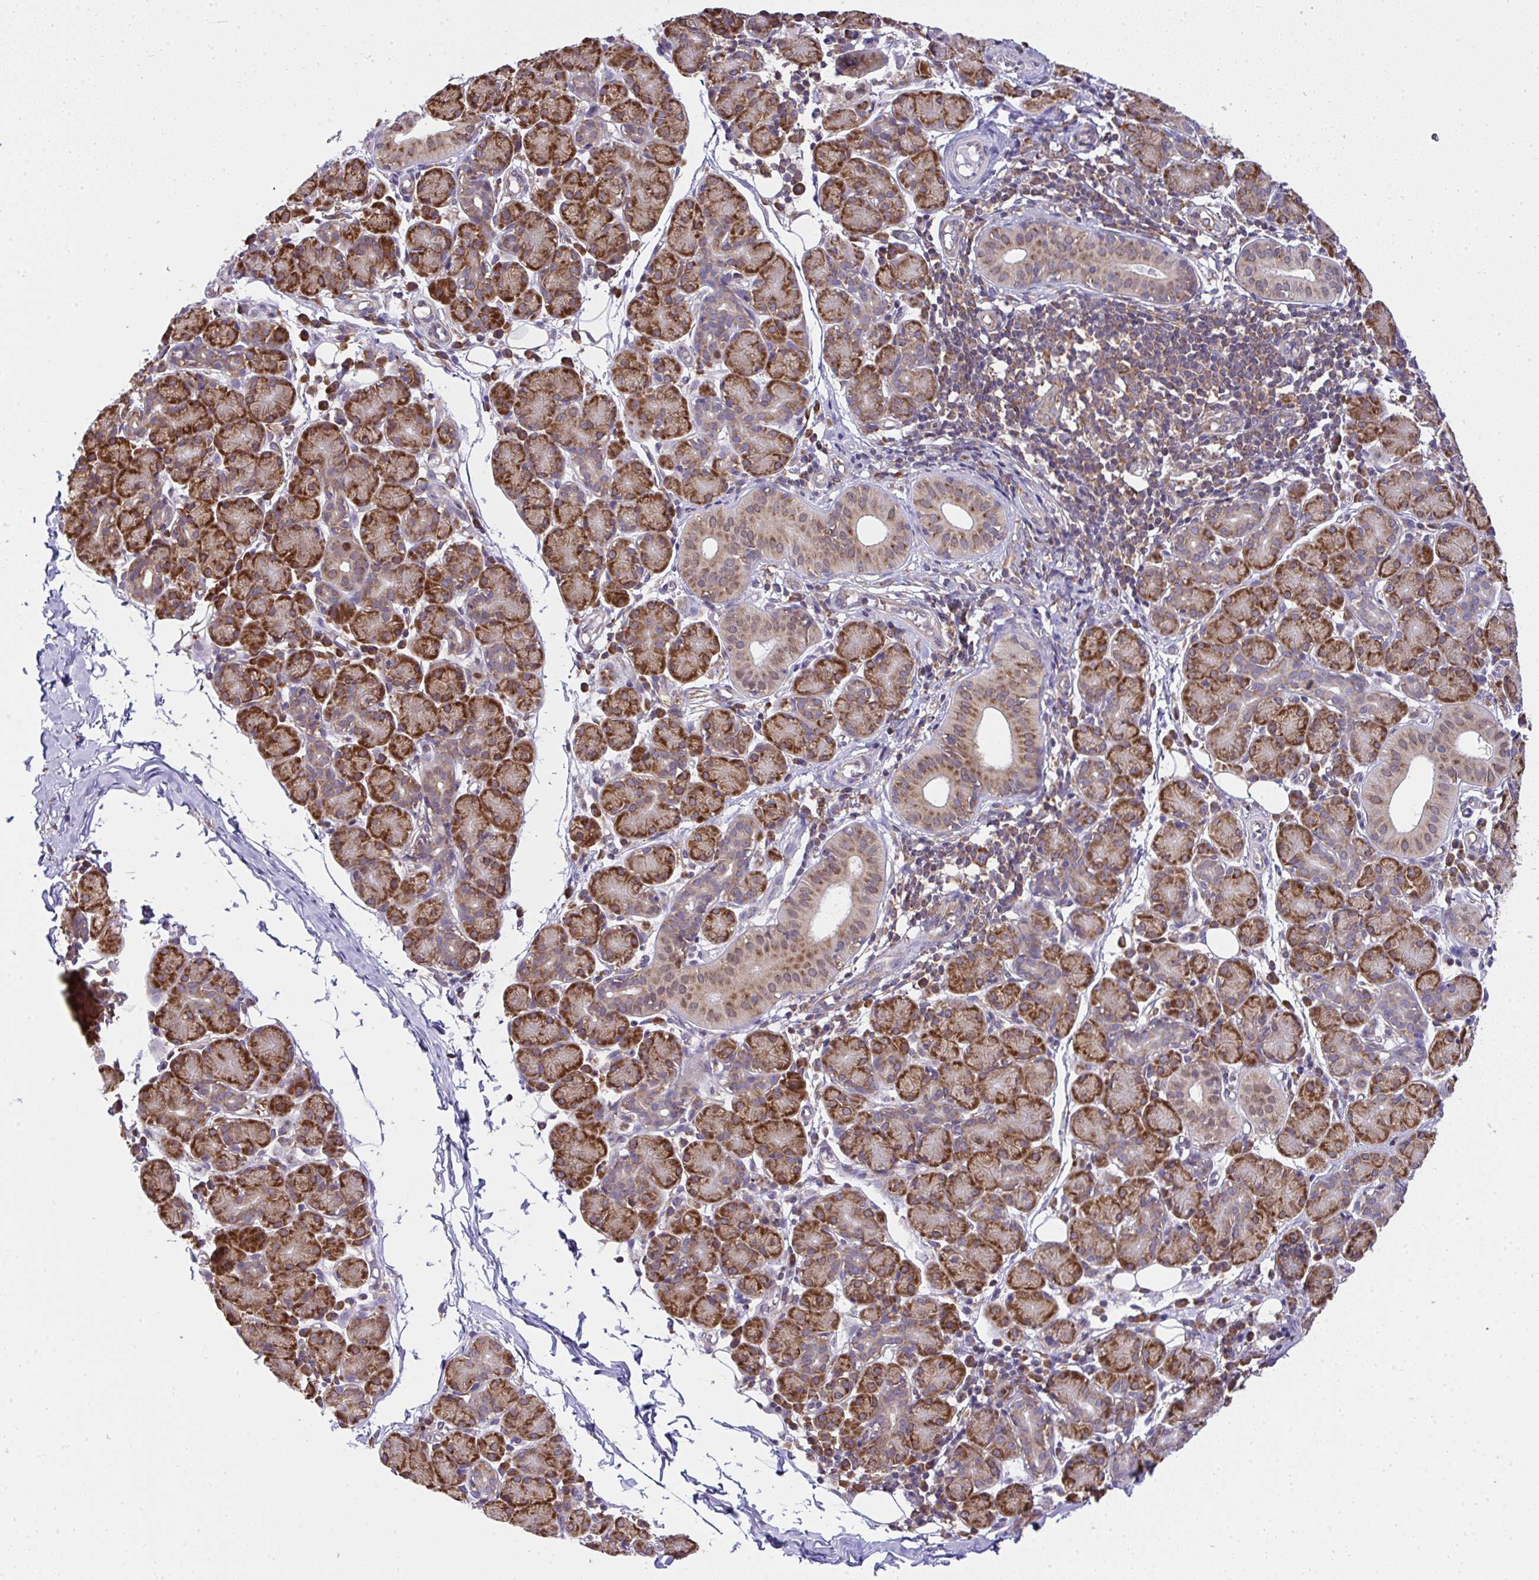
{"staining": {"intensity": "strong", "quantity": ">75%", "location": "cytoplasmic/membranous"}, "tissue": "salivary gland", "cell_type": "Glandular cells", "image_type": "normal", "snomed": [{"axis": "morphology", "description": "Normal tissue, NOS"}, {"axis": "morphology", "description": "Inflammation, NOS"}, {"axis": "topography", "description": "Lymph node"}, {"axis": "topography", "description": "Salivary gland"}], "caption": "The photomicrograph shows staining of unremarkable salivary gland, revealing strong cytoplasmic/membranous protein positivity (brown color) within glandular cells. The staining was performed using DAB, with brown indicating positive protein expression. Nuclei are stained blue with hematoxylin.", "gene": "RPS7", "patient": {"sex": "male", "age": 3}}